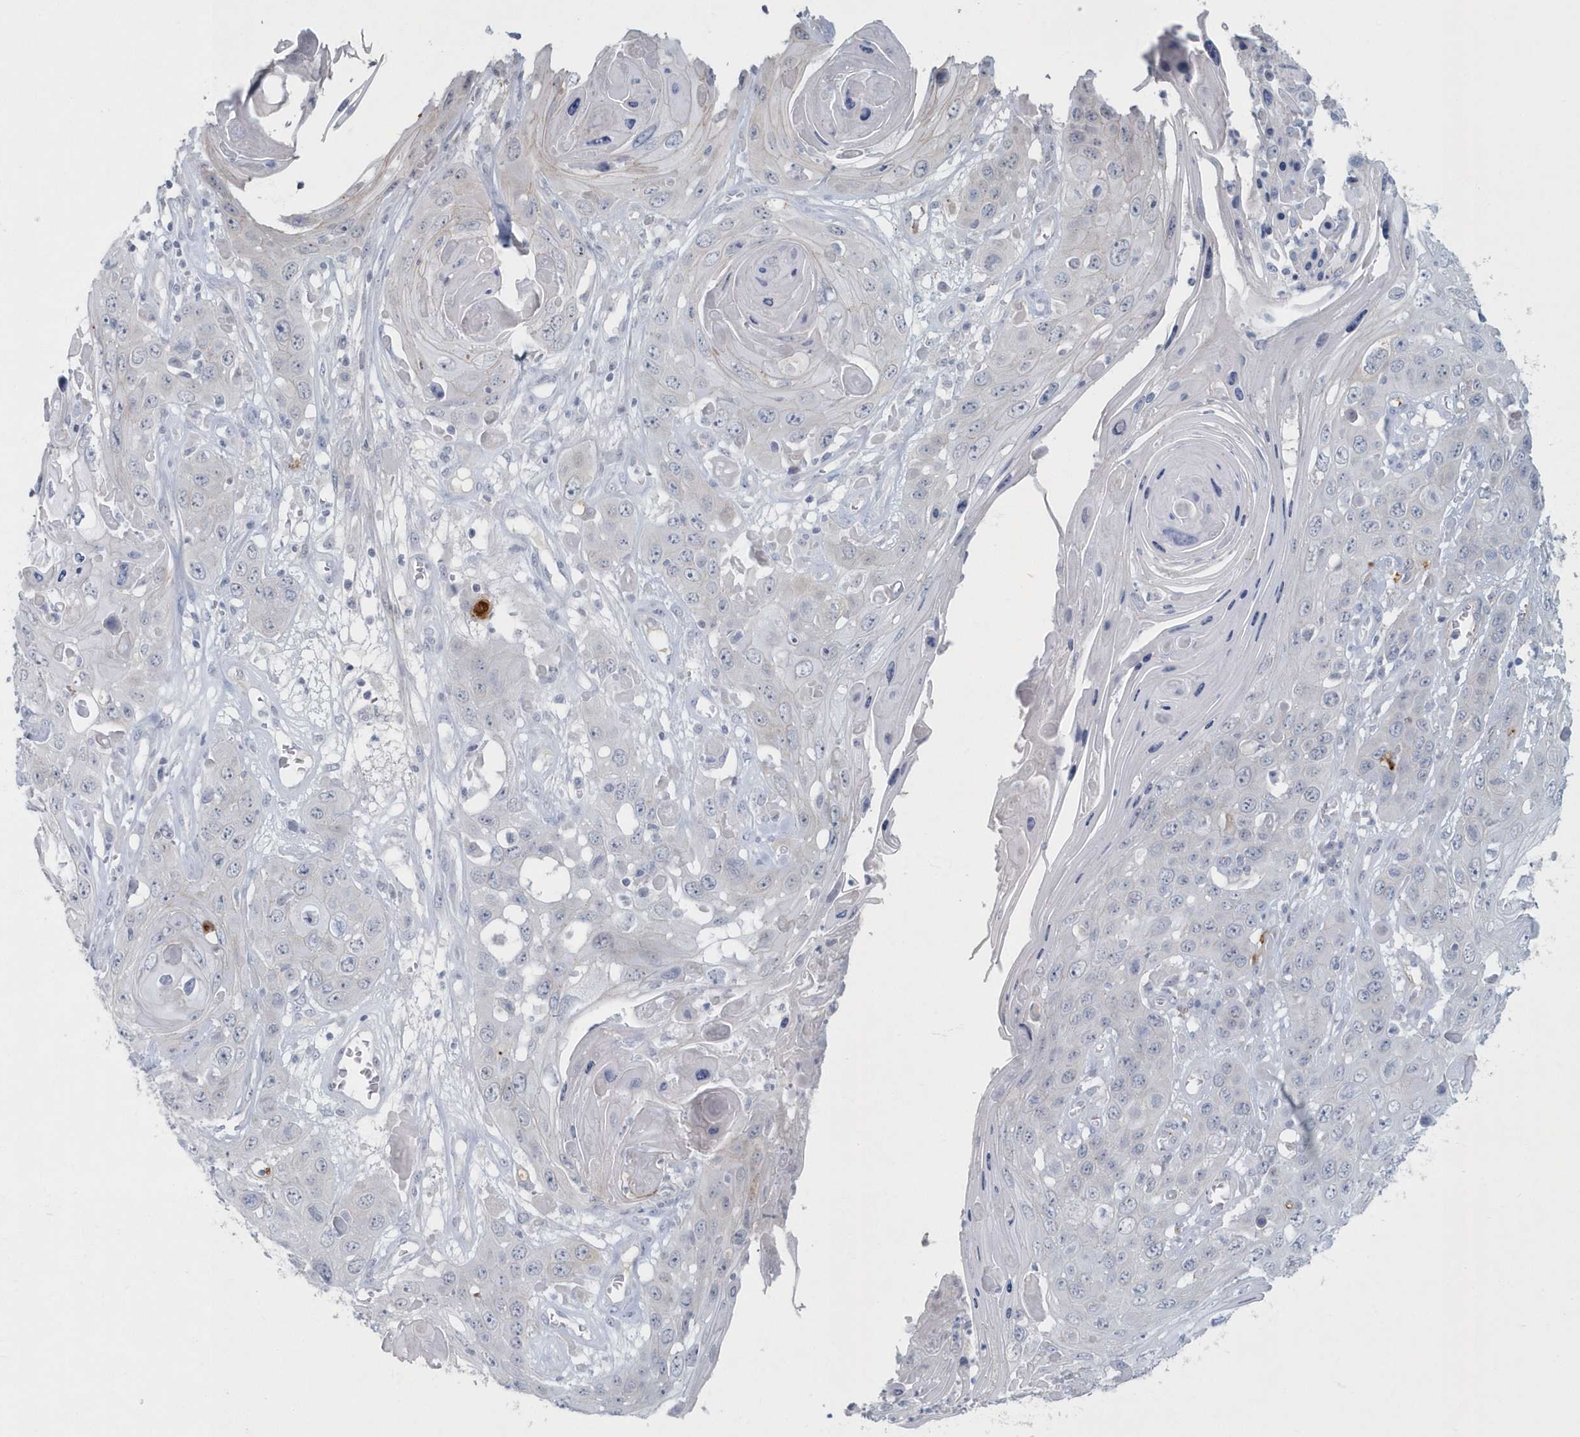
{"staining": {"intensity": "negative", "quantity": "none", "location": "none"}, "tissue": "skin cancer", "cell_type": "Tumor cells", "image_type": "cancer", "snomed": [{"axis": "morphology", "description": "Squamous cell carcinoma, NOS"}, {"axis": "topography", "description": "Skin"}], "caption": "Immunohistochemistry image of neoplastic tissue: human skin cancer stained with DAB (3,3'-diaminobenzidine) shows no significant protein positivity in tumor cells.", "gene": "MYOT", "patient": {"sex": "male", "age": 55}}